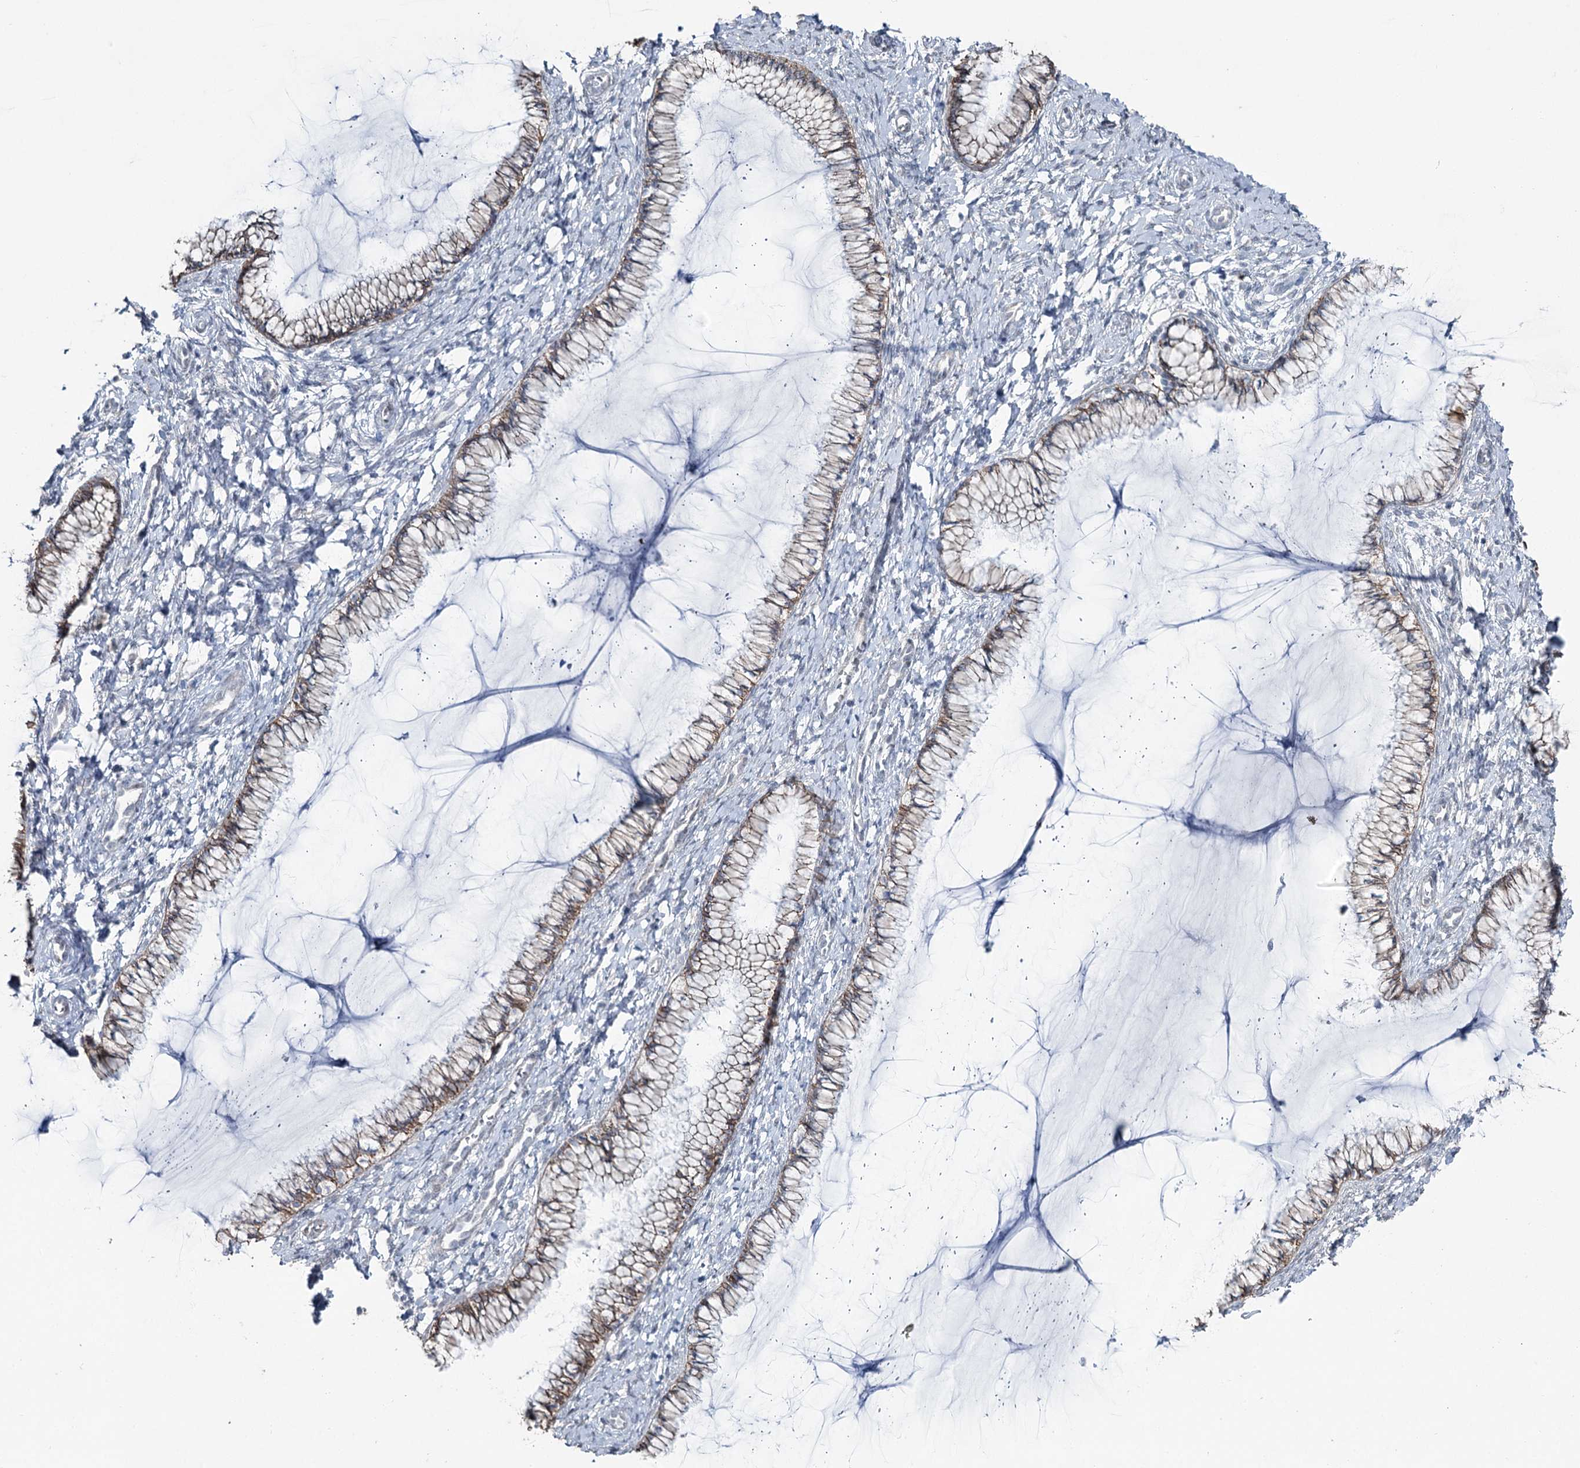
{"staining": {"intensity": "moderate", "quantity": "25%-75%", "location": "cytoplasmic/membranous"}, "tissue": "cervix", "cell_type": "Glandular cells", "image_type": "normal", "snomed": [{"axis": "morphology", "description": "Normal tissue, NOS"}, {"axis": "morphology", "description": "Adenocarcinoma, NOS"}, {"axis": "topography", "description": "Cervix"}], "caption": "An image showing moderate cytoplasmic/membranous expression in about 25%-75% of glandular cells in benign cervix, as visualized by brown immunohistochemical staining.", "gene": "FAM120B", "patient": {"sex": "female", "age": 29}}